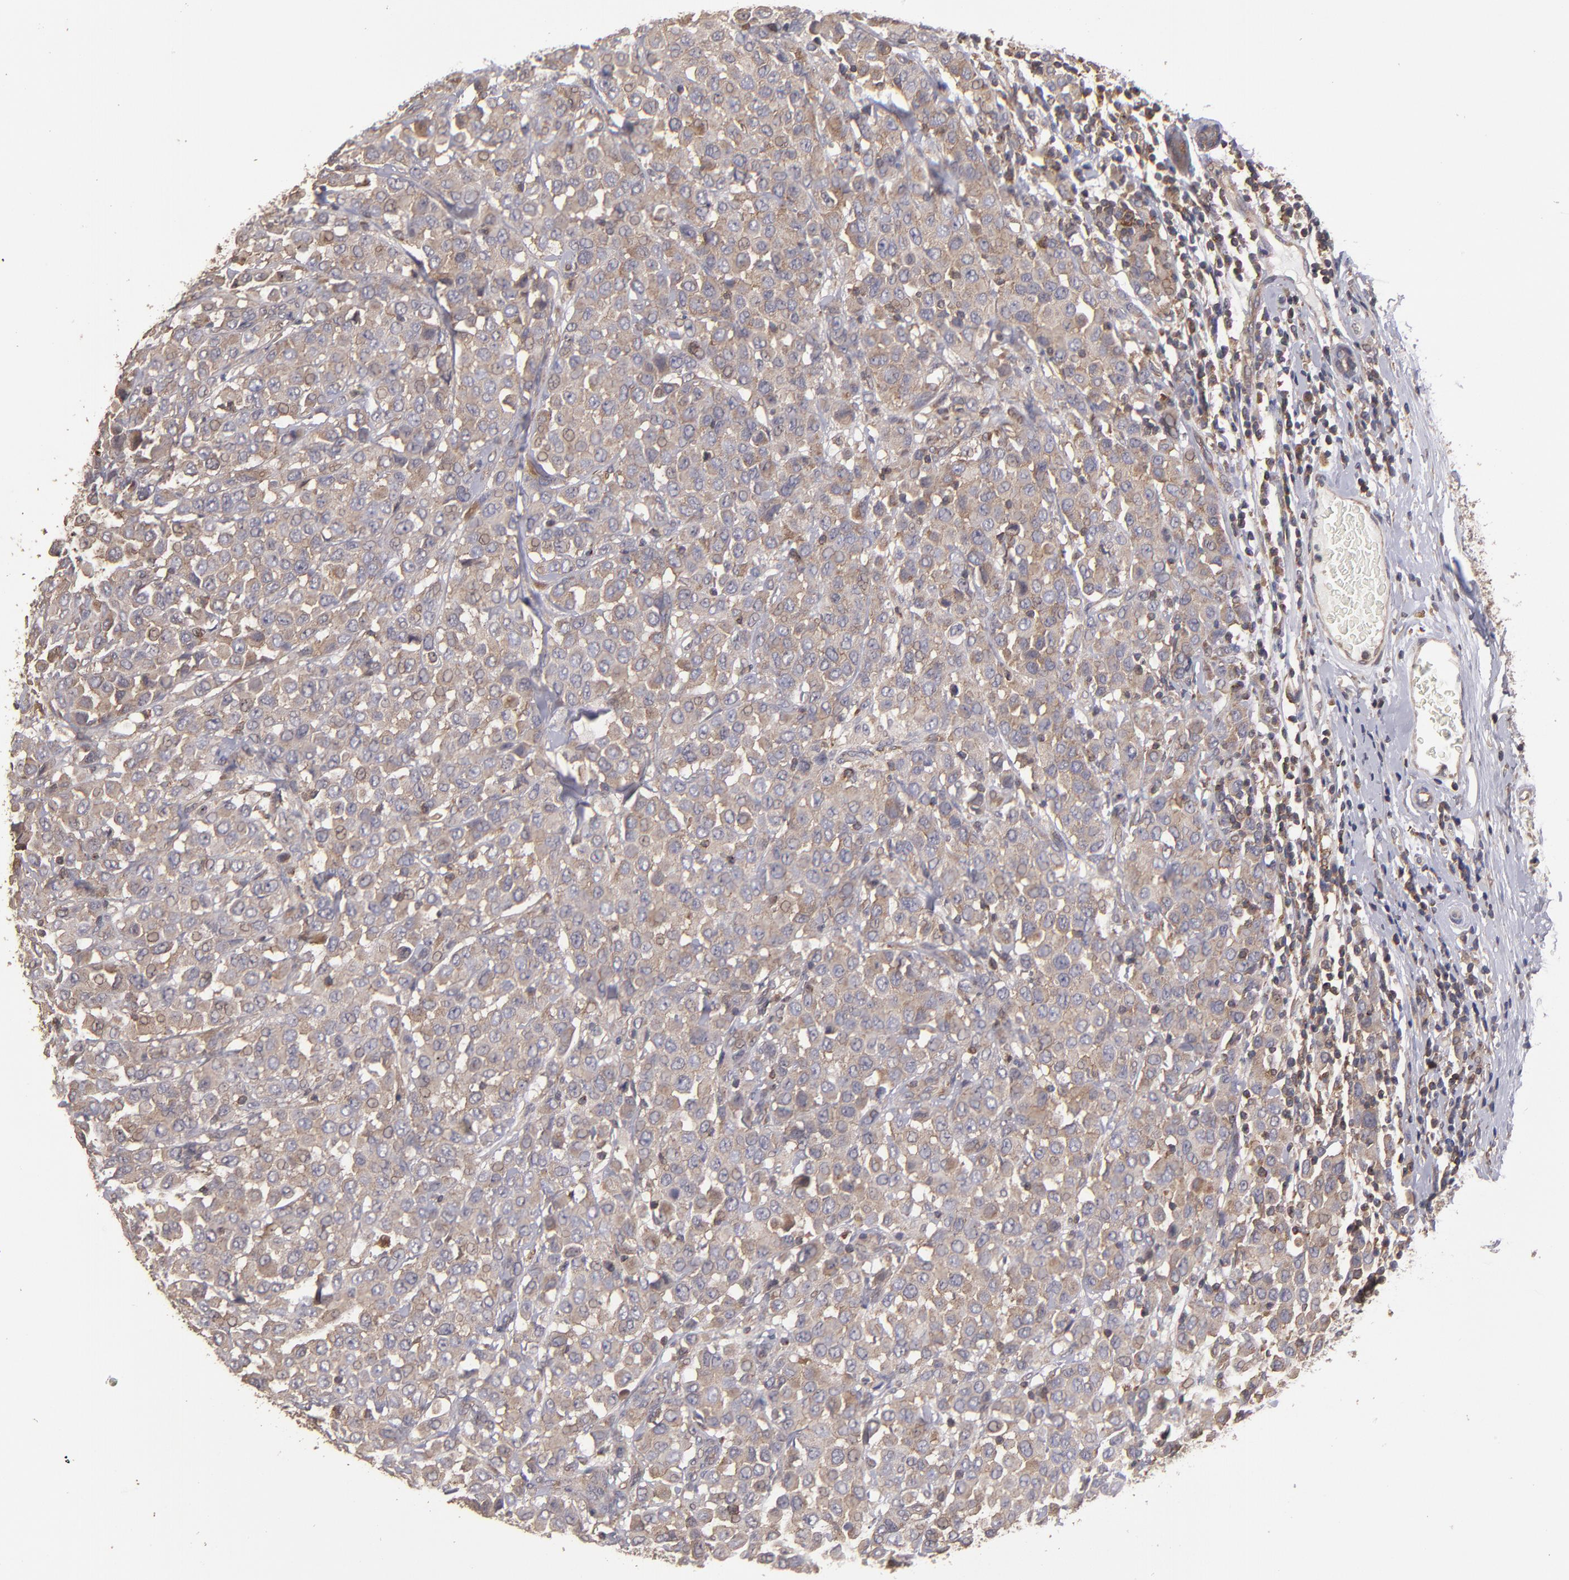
{"staining": {"intensity": "weak", "quantity": ">75%", "location": "cytoplasmic/membranous"}, "tissue": "breast cancer", "cell_type": "Tumor cells", "image_type": "cancer", "snomed": [{"axis": "morphology", "description": "Duct carcinoma"}, {"axis": "topography", "description": "Breast"}], "caption": "Tumor cells exhibit low levels of weak cytoplasmic/membranous expression in about >75% of cells in breast cancer.", "gene": "NF2", "patient": {"sex": "female", "age": 61}}